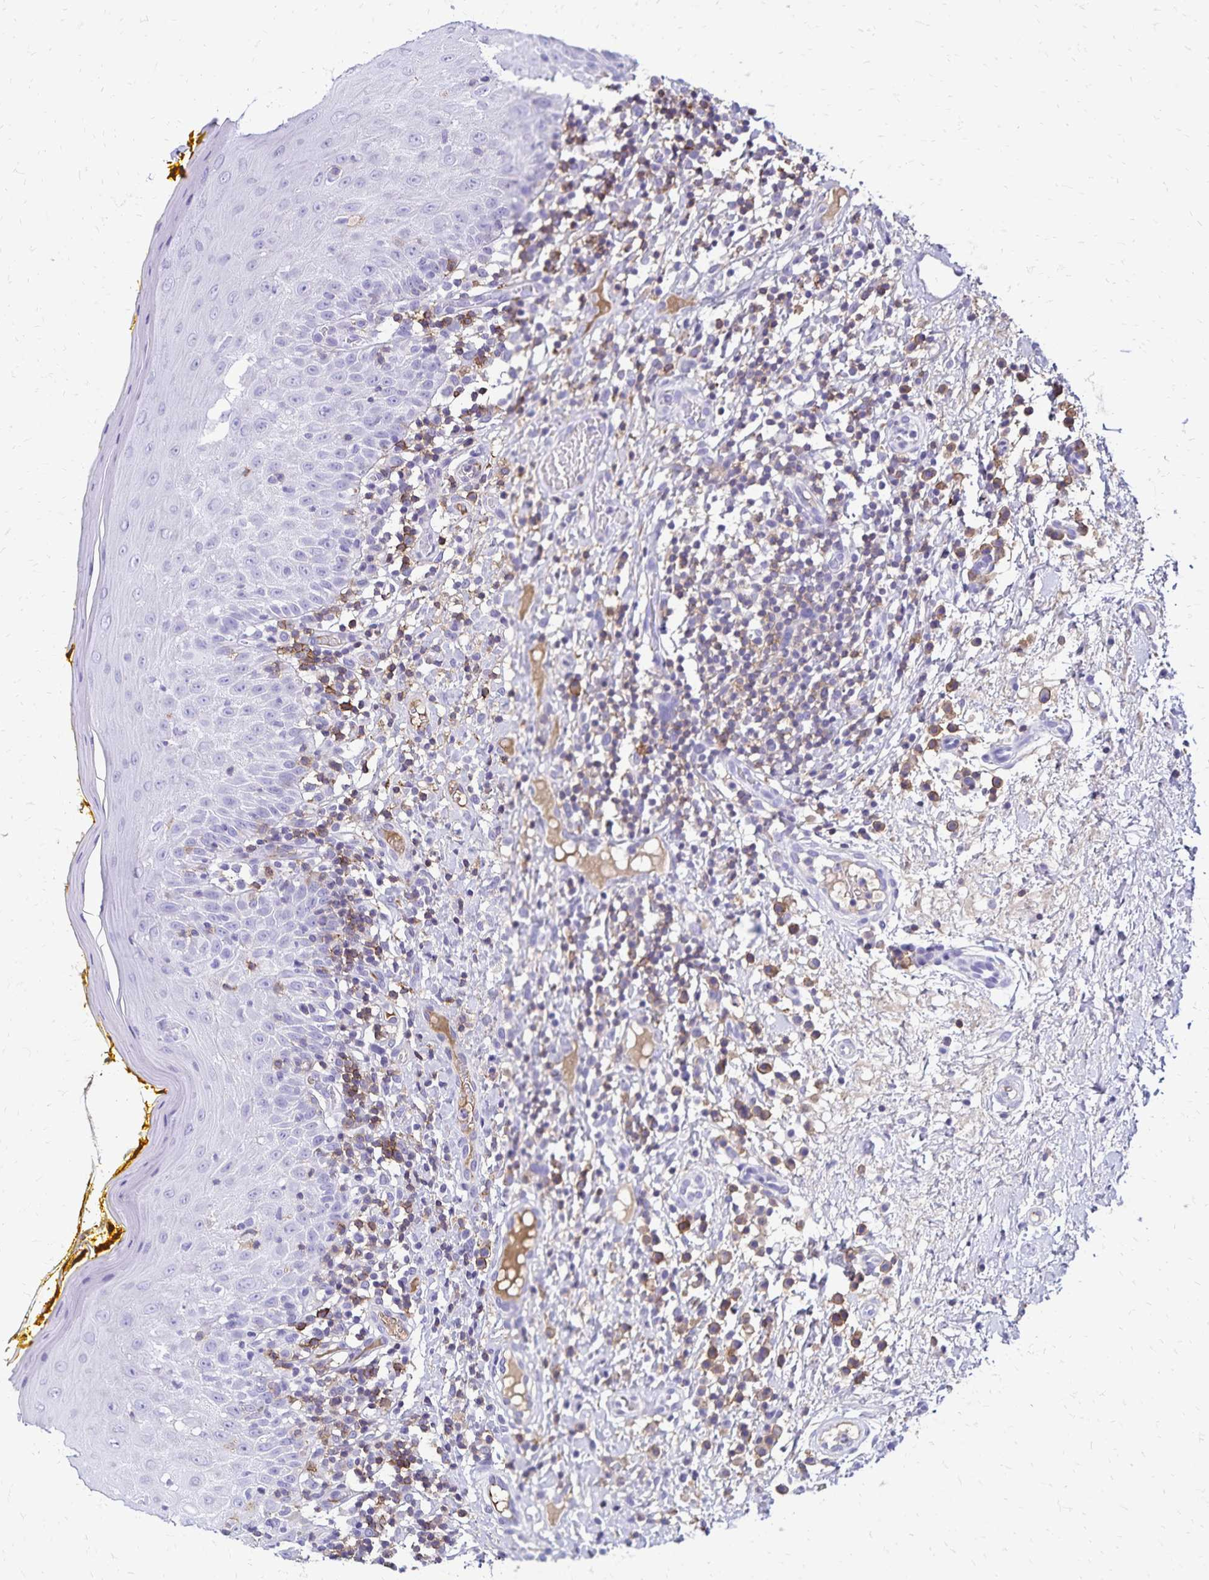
{"staining": {"intensity": "negative", "quantity": "none", "location": "none"}, "tissue": "oral mucosa", "cell_type": "Squamous epithelial cells", "image_type": "normal", "snomed": [{"axis": "morphology", "description": "Normal tissue, NOS"}, {"axis": "topography", "description": "Oral tissue"}, {"axis": "topography", "description": "Tounge, NOS"}], "caption": "IHC histopathology image of unremarkable oral mucosa stained for a protein (brown), which demonstrates no expression in squamous epithelial cells. (Immunohistochemistry, brightfield microscopy, high magnification).", "gene": "CD27", "patient": {"sex": "female", "age": 58}}